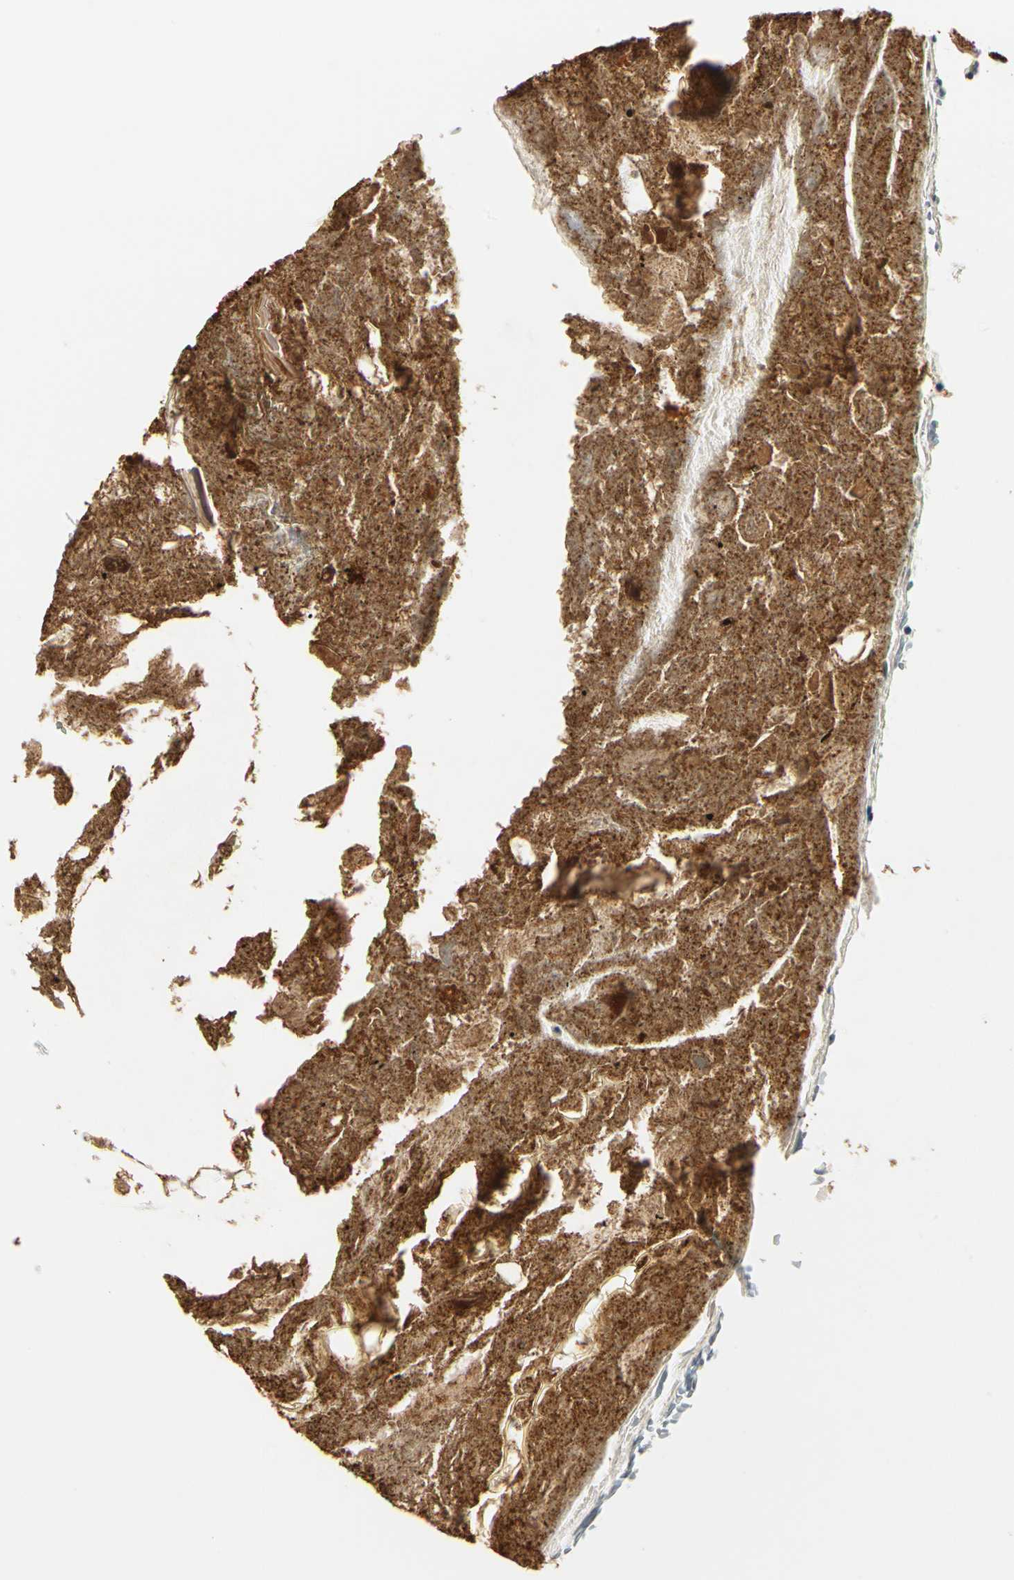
{"staining": {"intensity": "negative", "quantity": "none", "location": "none"}, "tissue": "appendix", "cell_type": "Glandular cells", "image_type": "normal", "snomed": [{"axis": "morphology", "description": "Normal tissue, NOS"}, {"axis": "topography", "description": "Appendix"}], "caption": "This image is of benign appendix stained with IHC to label a protein in brown with the nuclei are counter-stained blue. There is no staining in glandular cells. (IHC, brightfield microscopy, high magnification).", "gene": "TGFBR3", "patient": {"sex": "female", "age": 10}}